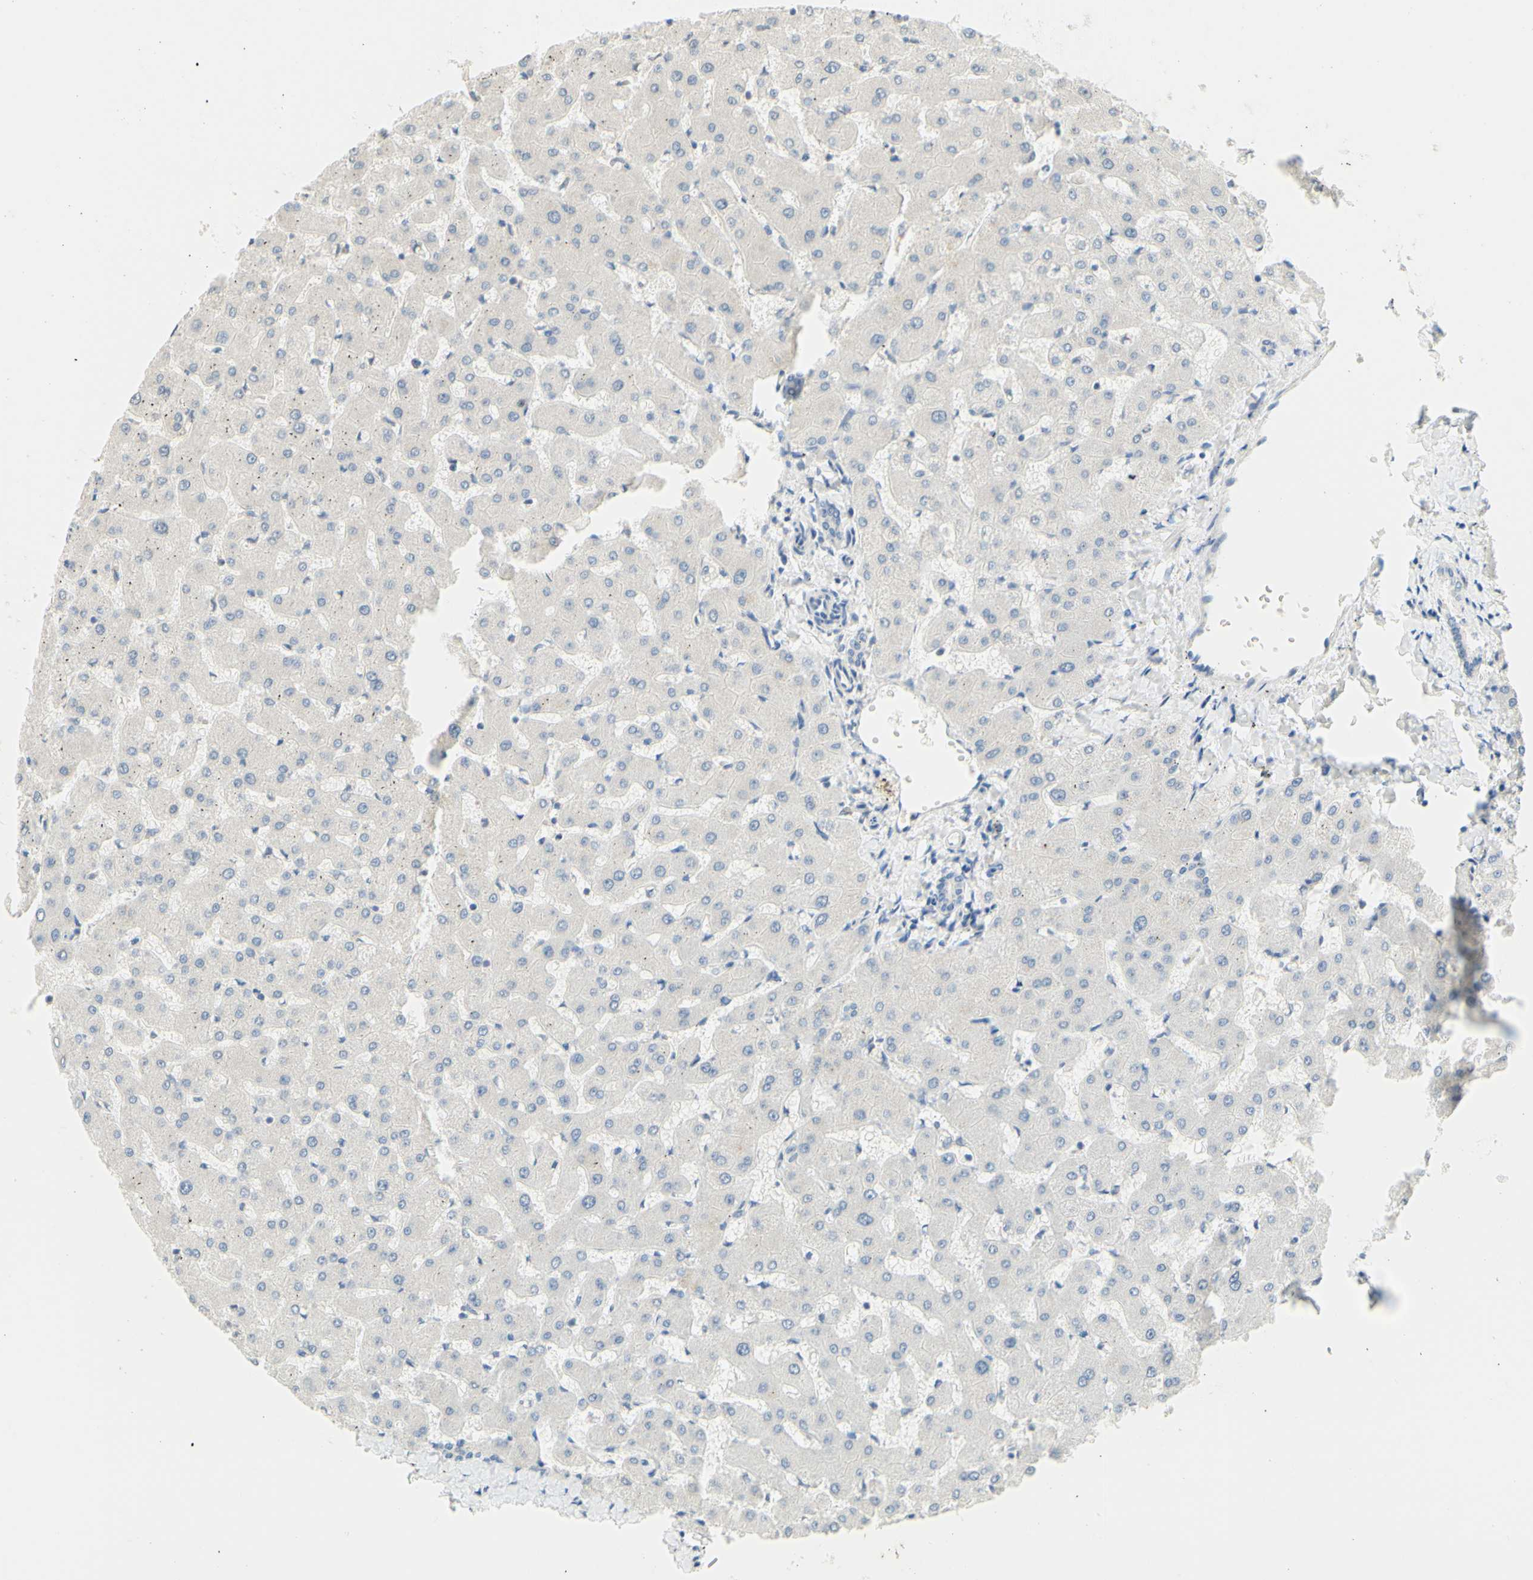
{"staining": {"intensity": "negative", "quantity": "none", "location": "none"}, "tissue": "liver", "cell_type": "Cholangiocytes", "image_type": "normal", "snomed": [{"axis": "morphology", "description": "Normal tissue, NOS"}, {"axis": "topography", "description": "Liver"}], "caption": "Protein analysis of normal liver reveals no significant expression in cholangiocytes. (Stains: DAB (3,3'-diaminobenzidine) IHC with hematoxylin counter stain, Microscopy: brightfield microscopy at high magnification).", "gene": "MAG", "patient": {"sex": "female", "age": 63}}